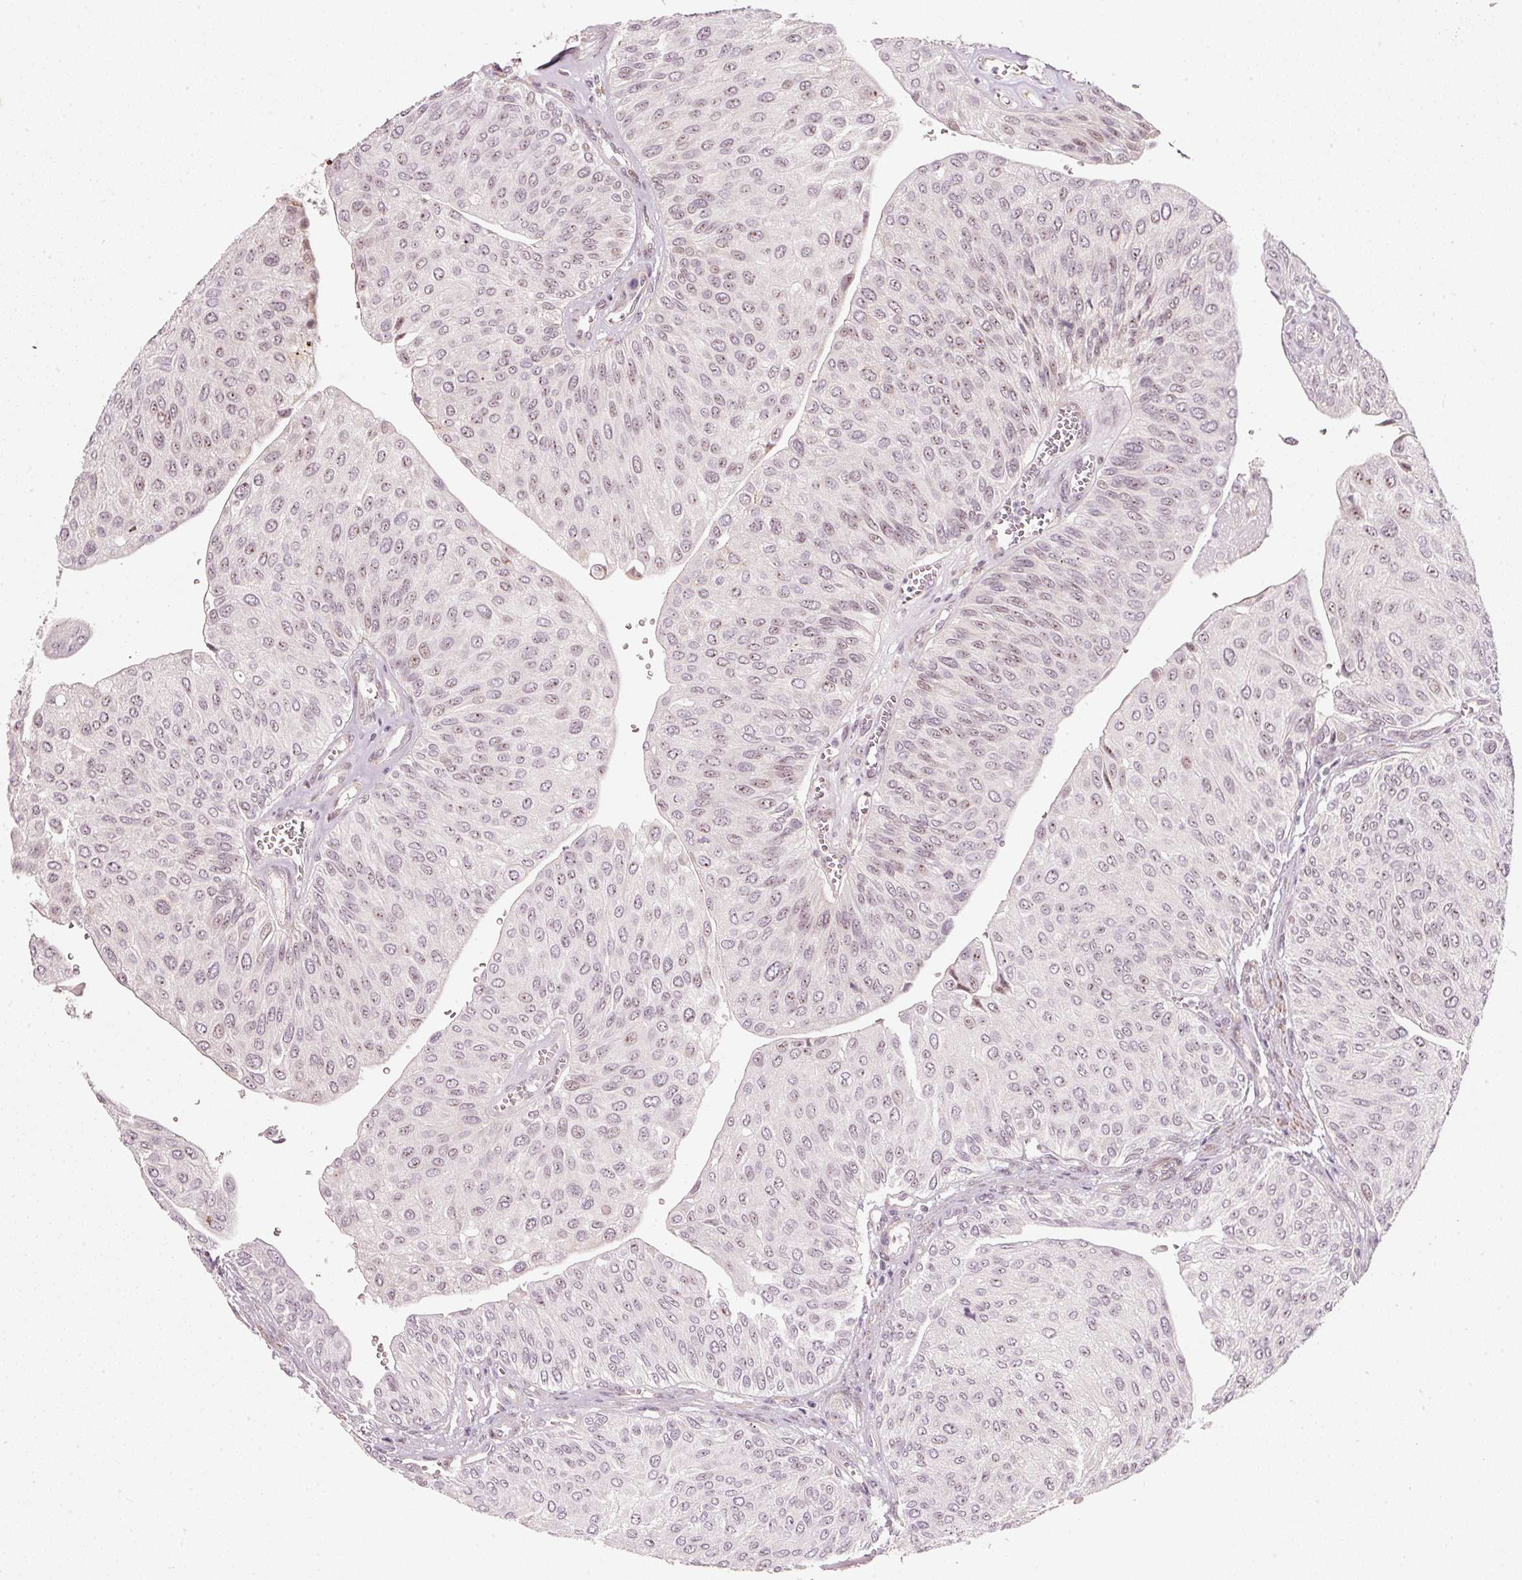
{"staining": {"intensity": "moderate", "quantity": "25%-75%", "location": "nuclear"}, "tissue": "urothelial cancer", "cell_type": "Tumor cells", "image_type": "cancer", "snomed": [{"axis": "morphology", "description": "Urothelial carcinoma, NOS"}, {"axis": "topography", "description": "Urinary bladder"}], "caption": "Tumor cells reveal moderate nuclear positivity in about 25%-75% of cells in urothelial cancer.", "gene": "MXRA8", "patient": {"sex": "male", "age": 67}}